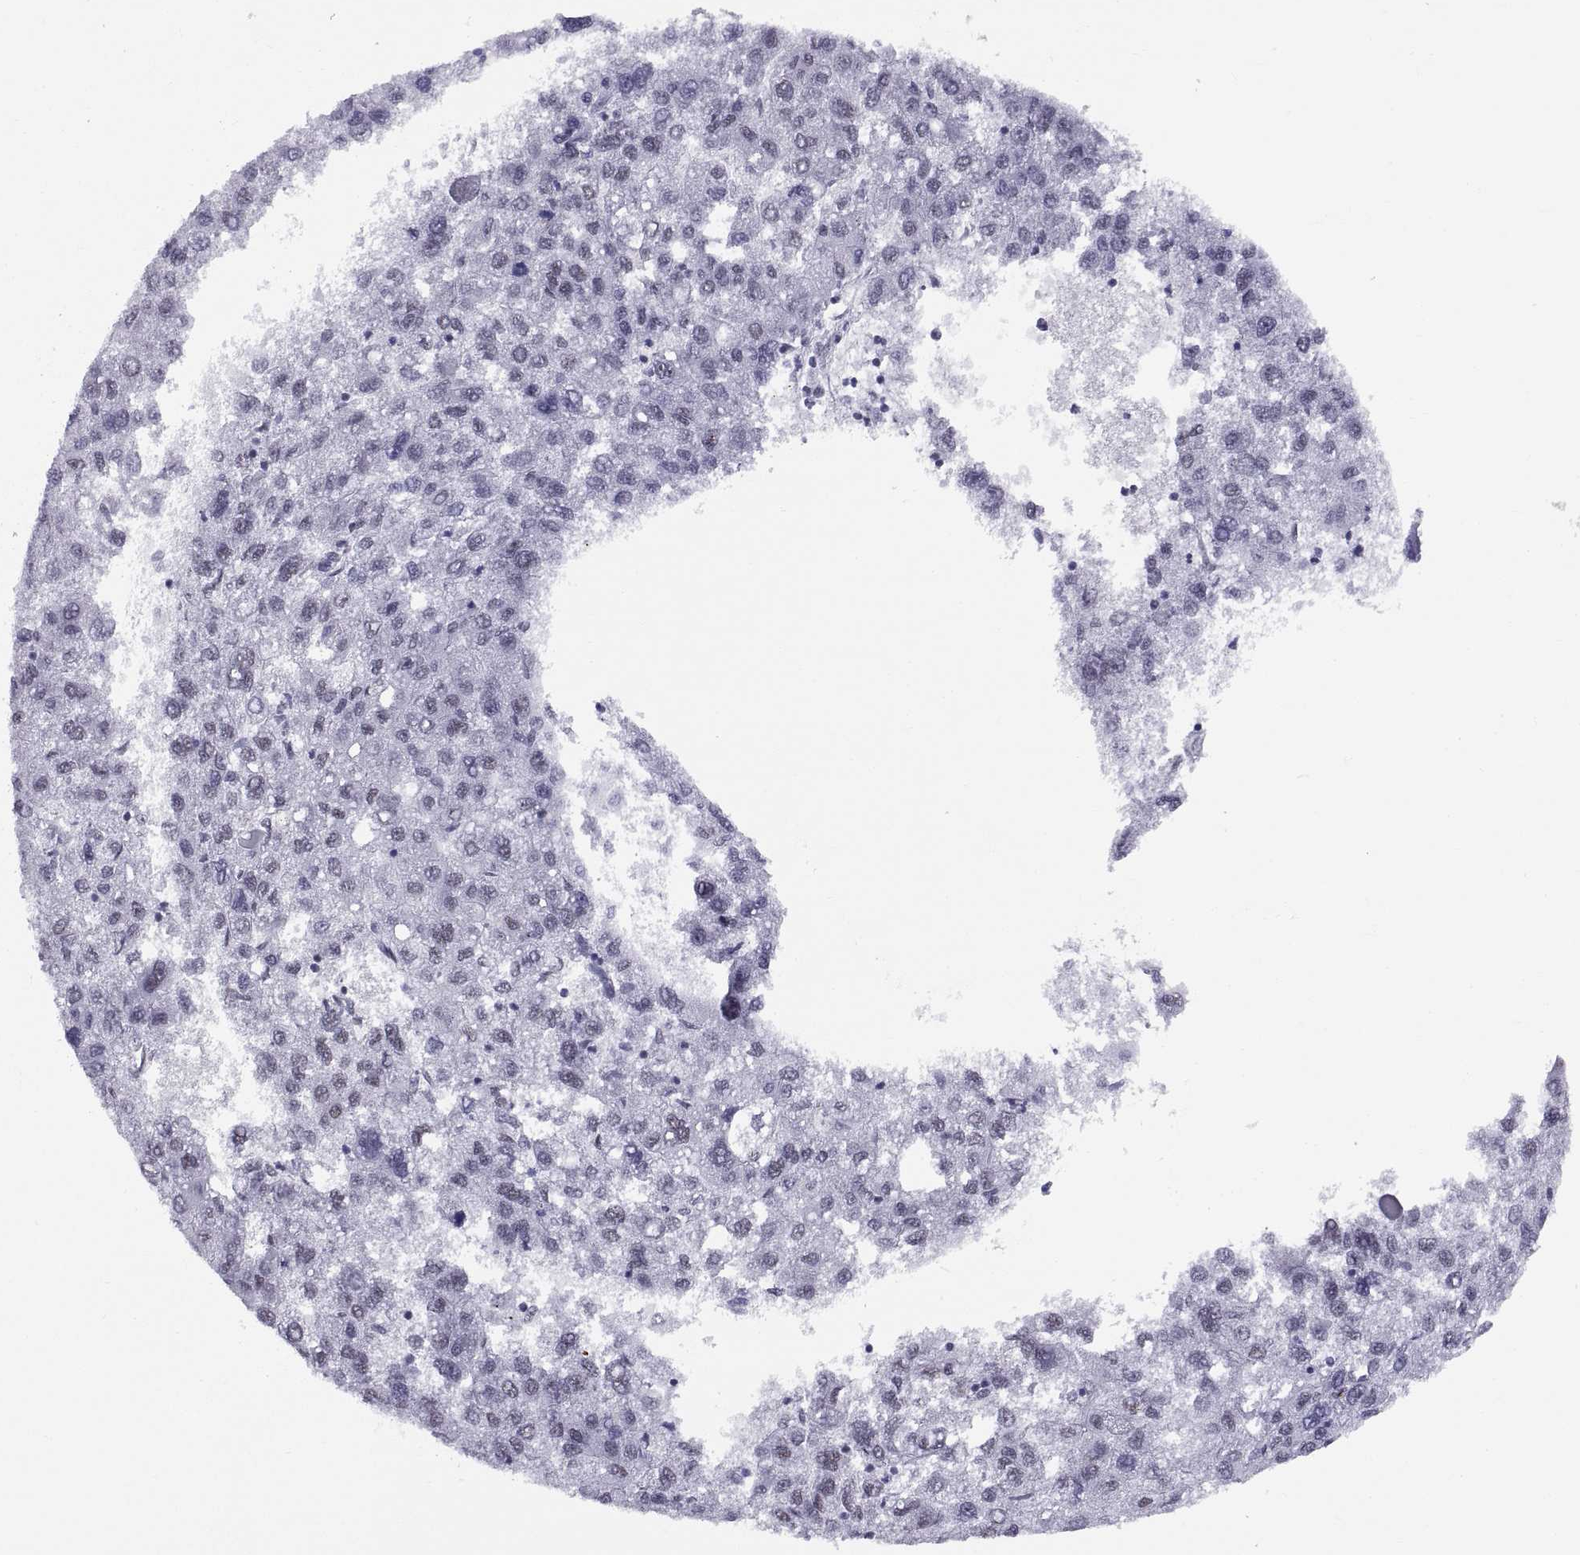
{"staining": {"intensity": "negative", "quantity": "none", "location": "none"}, "tissue": "liver cancer", "cell_type": "Tumor cells", "image_type": "cancer", "snomed": [{"axis": "morphology", "description": "Carcinoma, Hepatocellular, NOS"}, {"axis": "topography", "description": "Liver"}], "caption": "Liver cancer (hepatocellular carcinoma) was stained to show a protein in brown. There is no significant positivity in tumor cells.", "gene": "NEUROD6", "patient": {"sex": "female", "age": 82}}